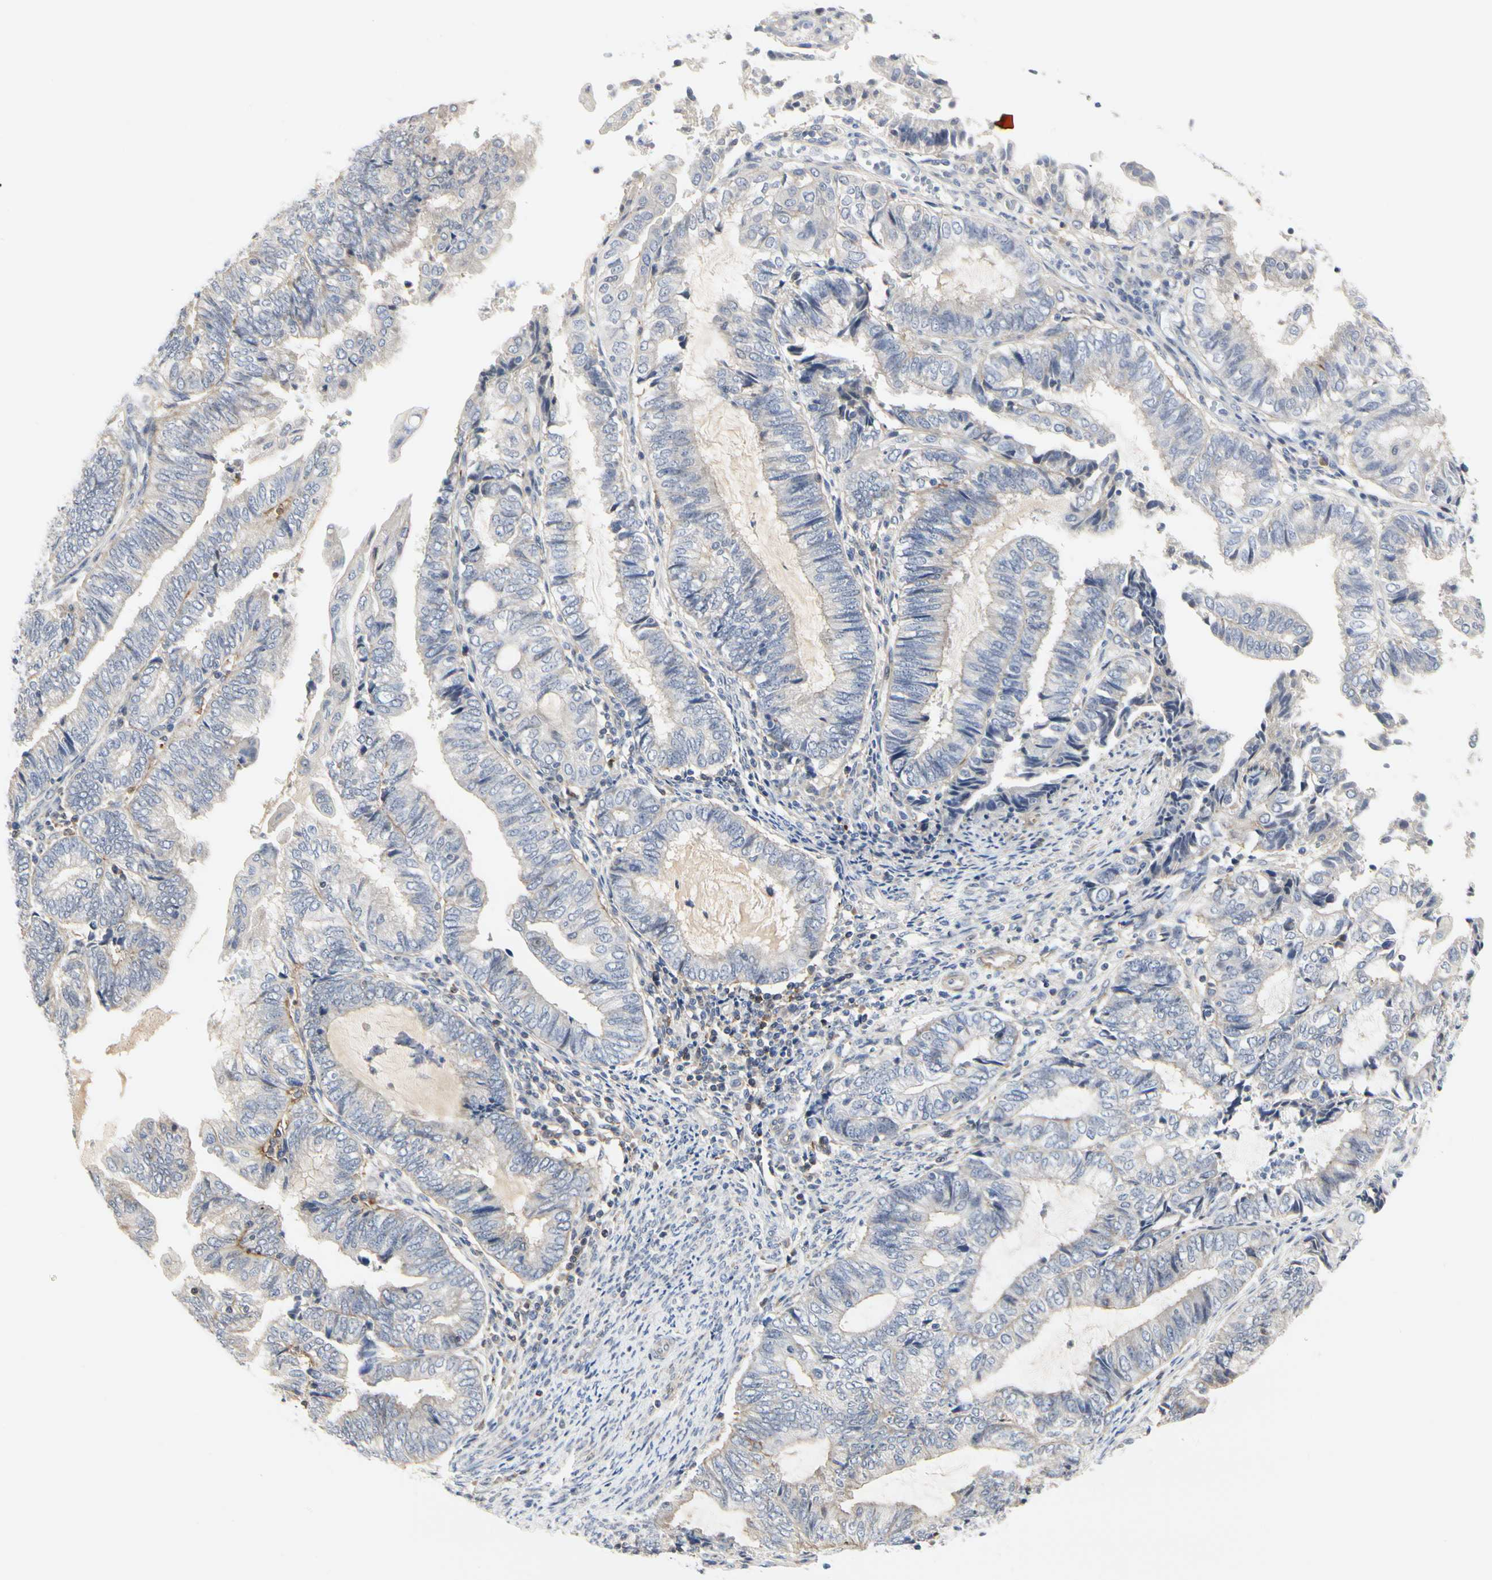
{"staining": {"intensity": "weak", "quantity": "<25%", "location": "cytoplasmic/membranous"}, "tissue": "endometrial cancer", "cell_type": "Tumor cells", "image_type": "cancer", "snomed": [{"axis": "morphology", "description": "Adenocarcinoma, NOS"}, {"axis": "topography", "description": "Uterus"}, {"axis": "topography", "description": "Endometrium"}], "caption": "Endometrial cancer was stained to show a protein in brown. There is no significant expression in tumor cells.", "gene": "SHANK2", "patient": {"sex": "female", "age": 70}}